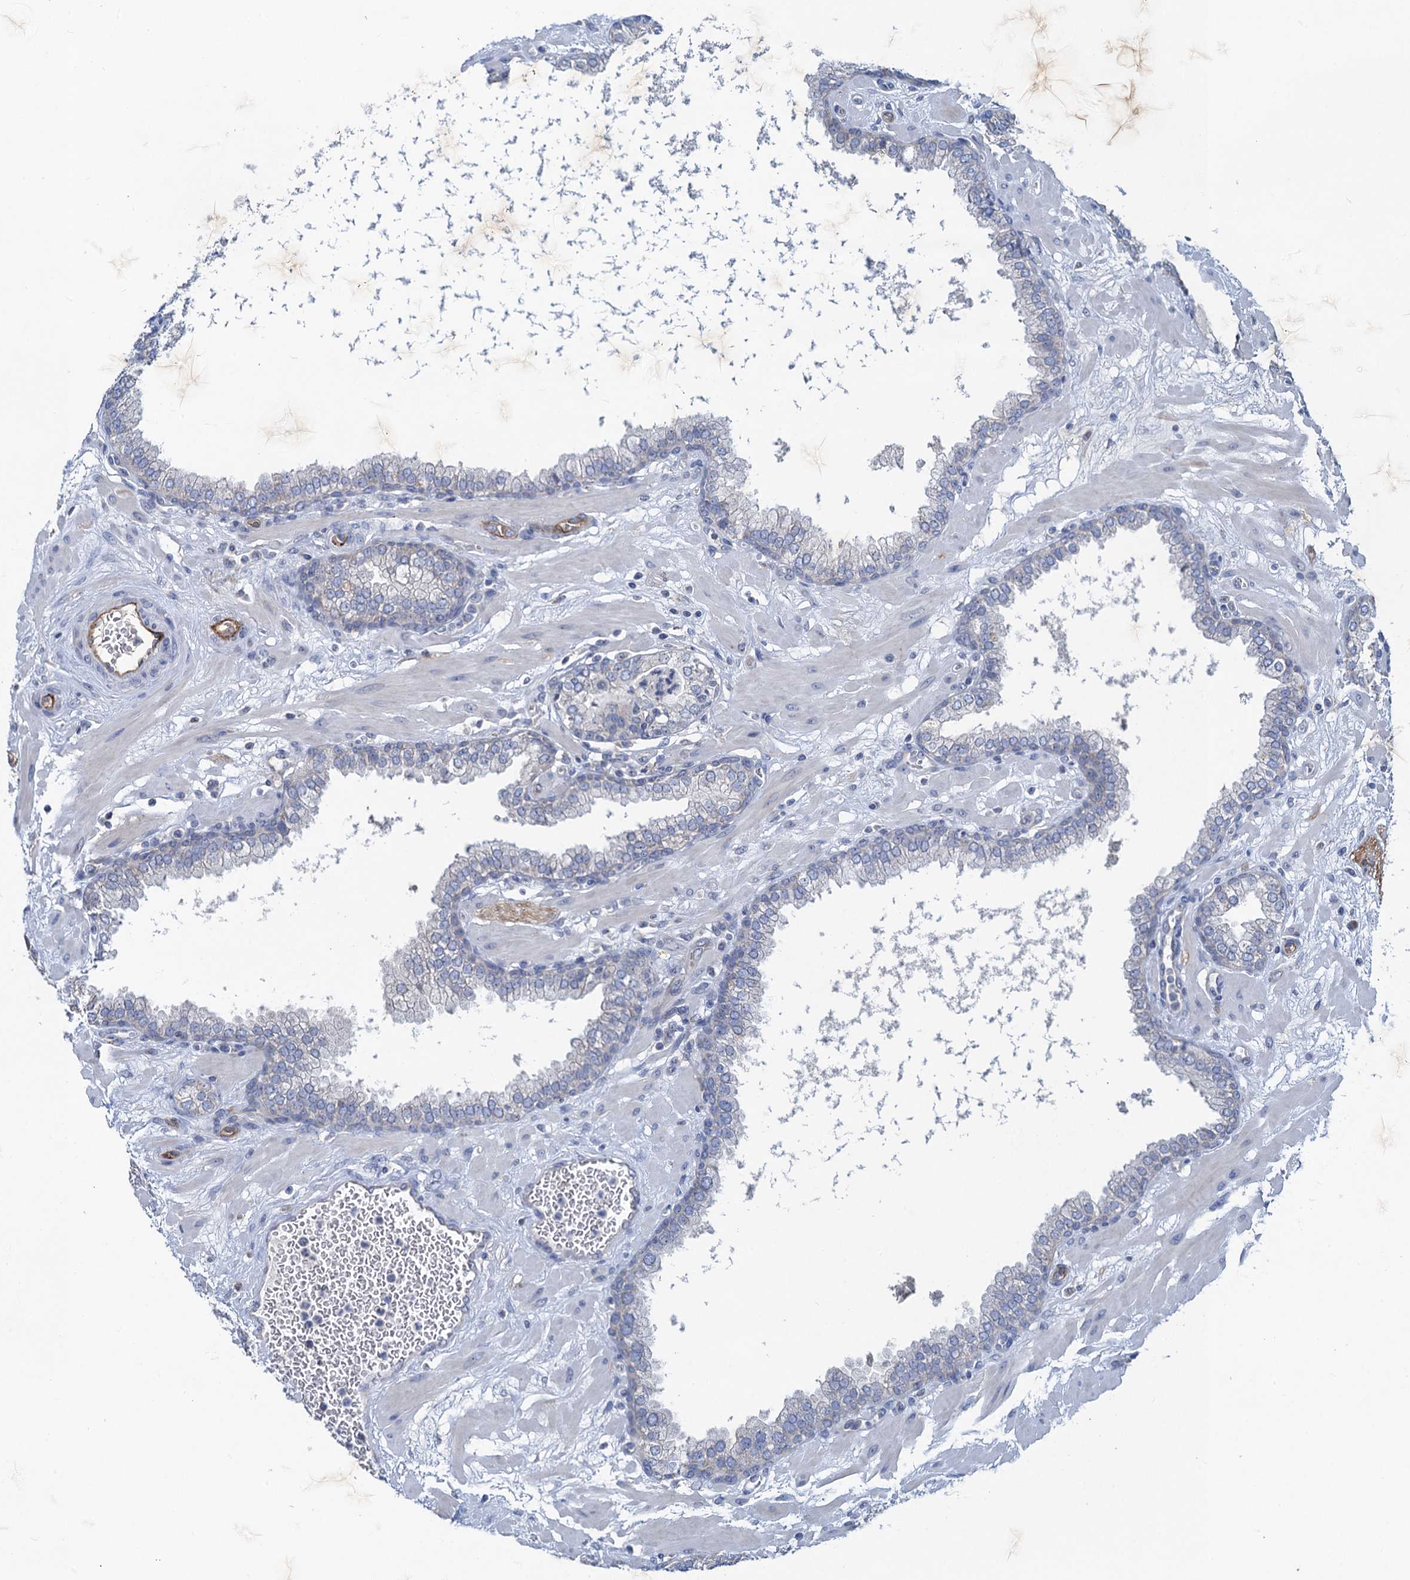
{"staining": {"intensity": "negative", "quantity": "none", "location": "none"}, "tissue": "prostate", "cell_type": "Glandular cells", "image_type": "normal", "snomed": [{"axis": "morphology", "description": "Normal tissue, NOS"}, {"axis": "morphology", "description": "Urothelial carcinoma, Low grade"}, {"axis": "topography", "description": "Urinary bladder"}, {"axis": "topography", "description": "Prostate"}], "caption": "High magnification brightfield microscopy of normal prostate stained with DAB (3,3'-diaminobenzidine) (brown) and counterstained with hematoxylin (blue): glandular cells show no significant staining. The staining is performed using DAB (3,3'-diaminobenzidine) brown chromogen with nuclei counter-stained in using hematoxylin.", "gene": "PLLP", "patient": {"sex": "male", "age": 60}}